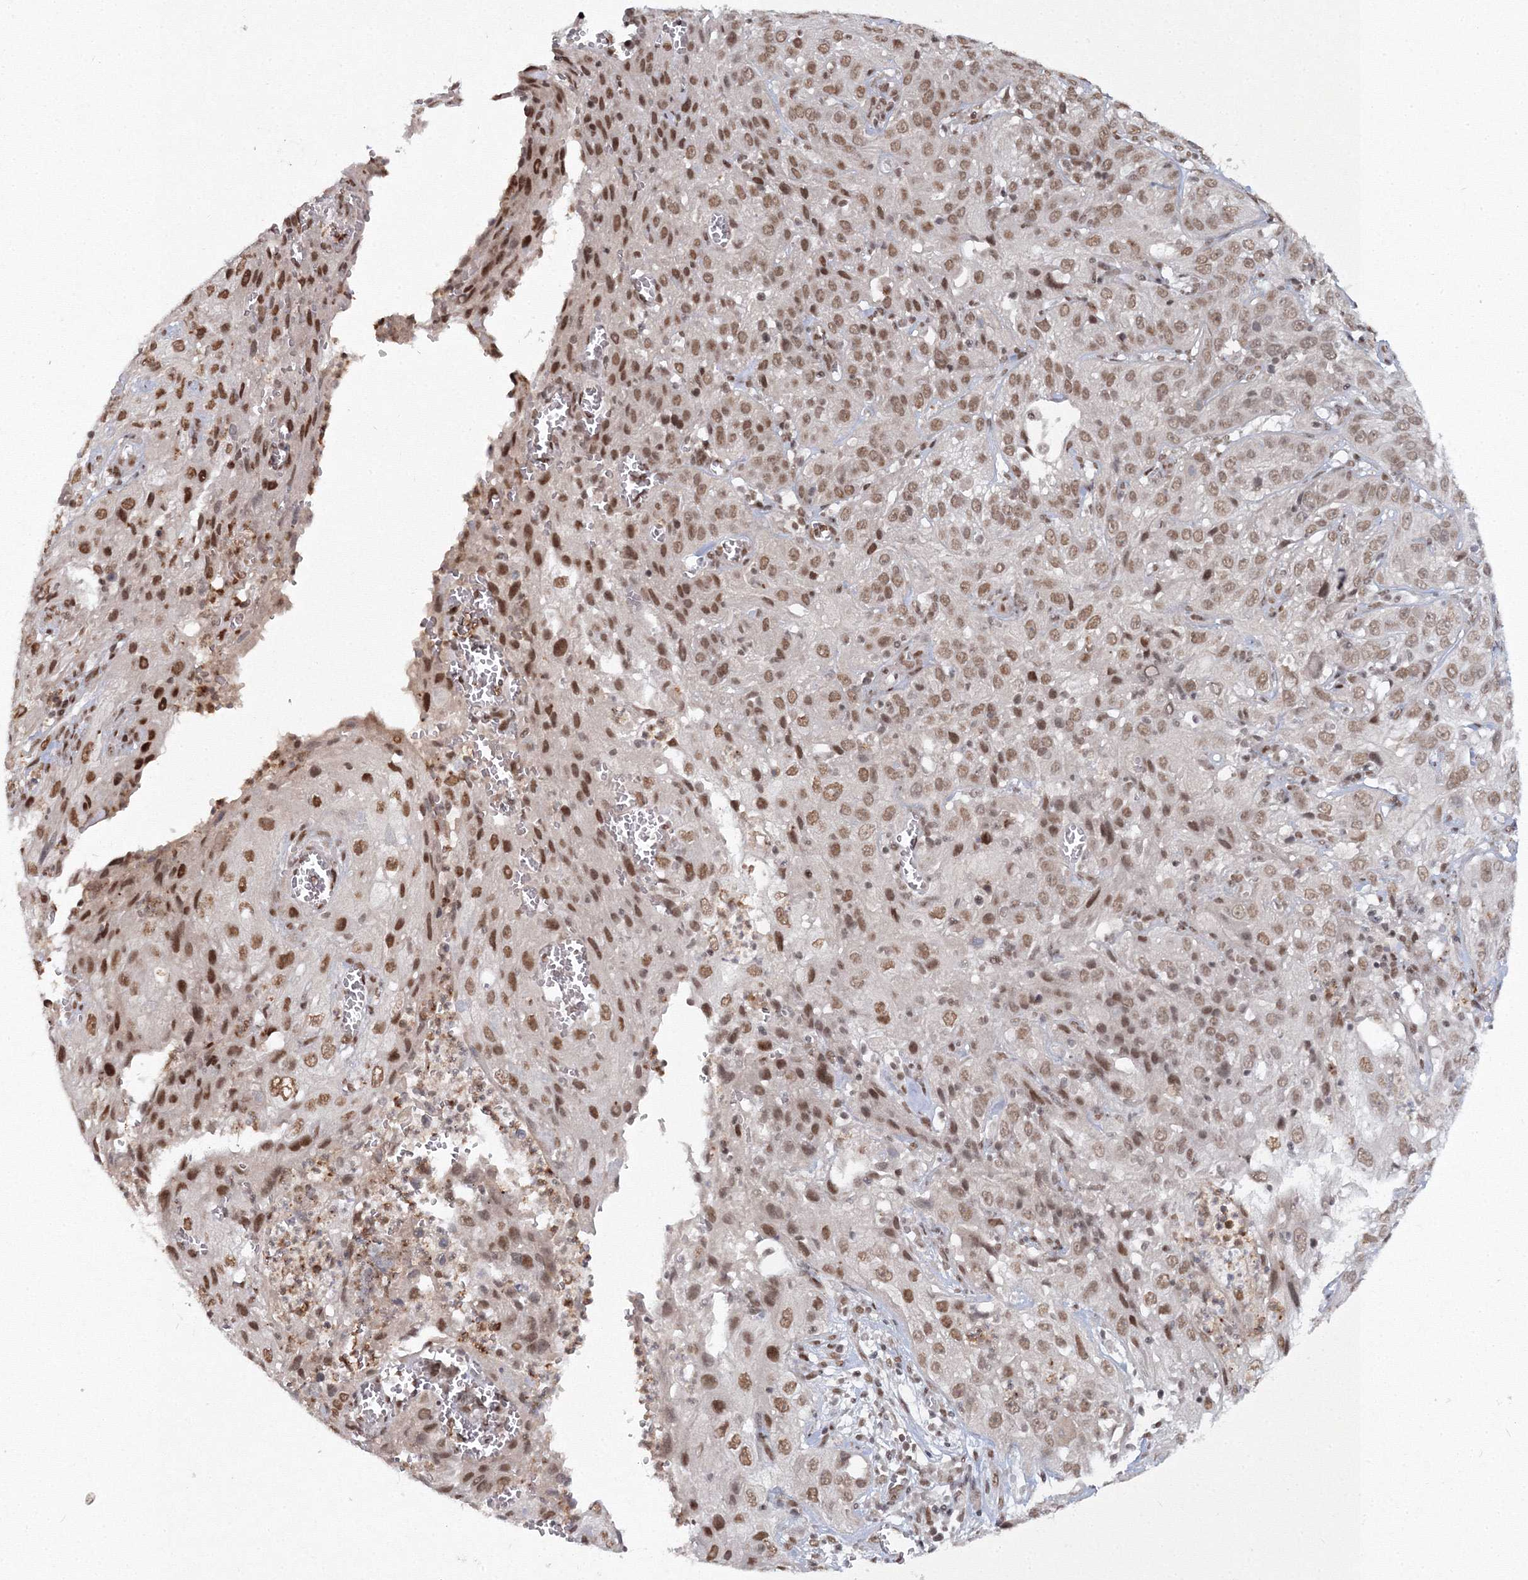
{"staining": {"intensity": "moderate", "quantity": ">75%", "location": "nuclear"}, "tissue": "cervical cancer", "cell_type": "Tumor cells", "image_type": "cancer", "snomed": [{"axis": "morphology", "description": "Squamous cell carcinoma, NOS"}, {"axis": "topography", "description": "Cervix"}], "caption": "This micrograph demonstrates immunohistochemistry staining of human squamous cell carcinoma (cervical), with medium moderate nuclear staining in approximately >75% of tumor cells.", "gene": "C3orf33", "patient": {"sex": "female", "age": 32}}